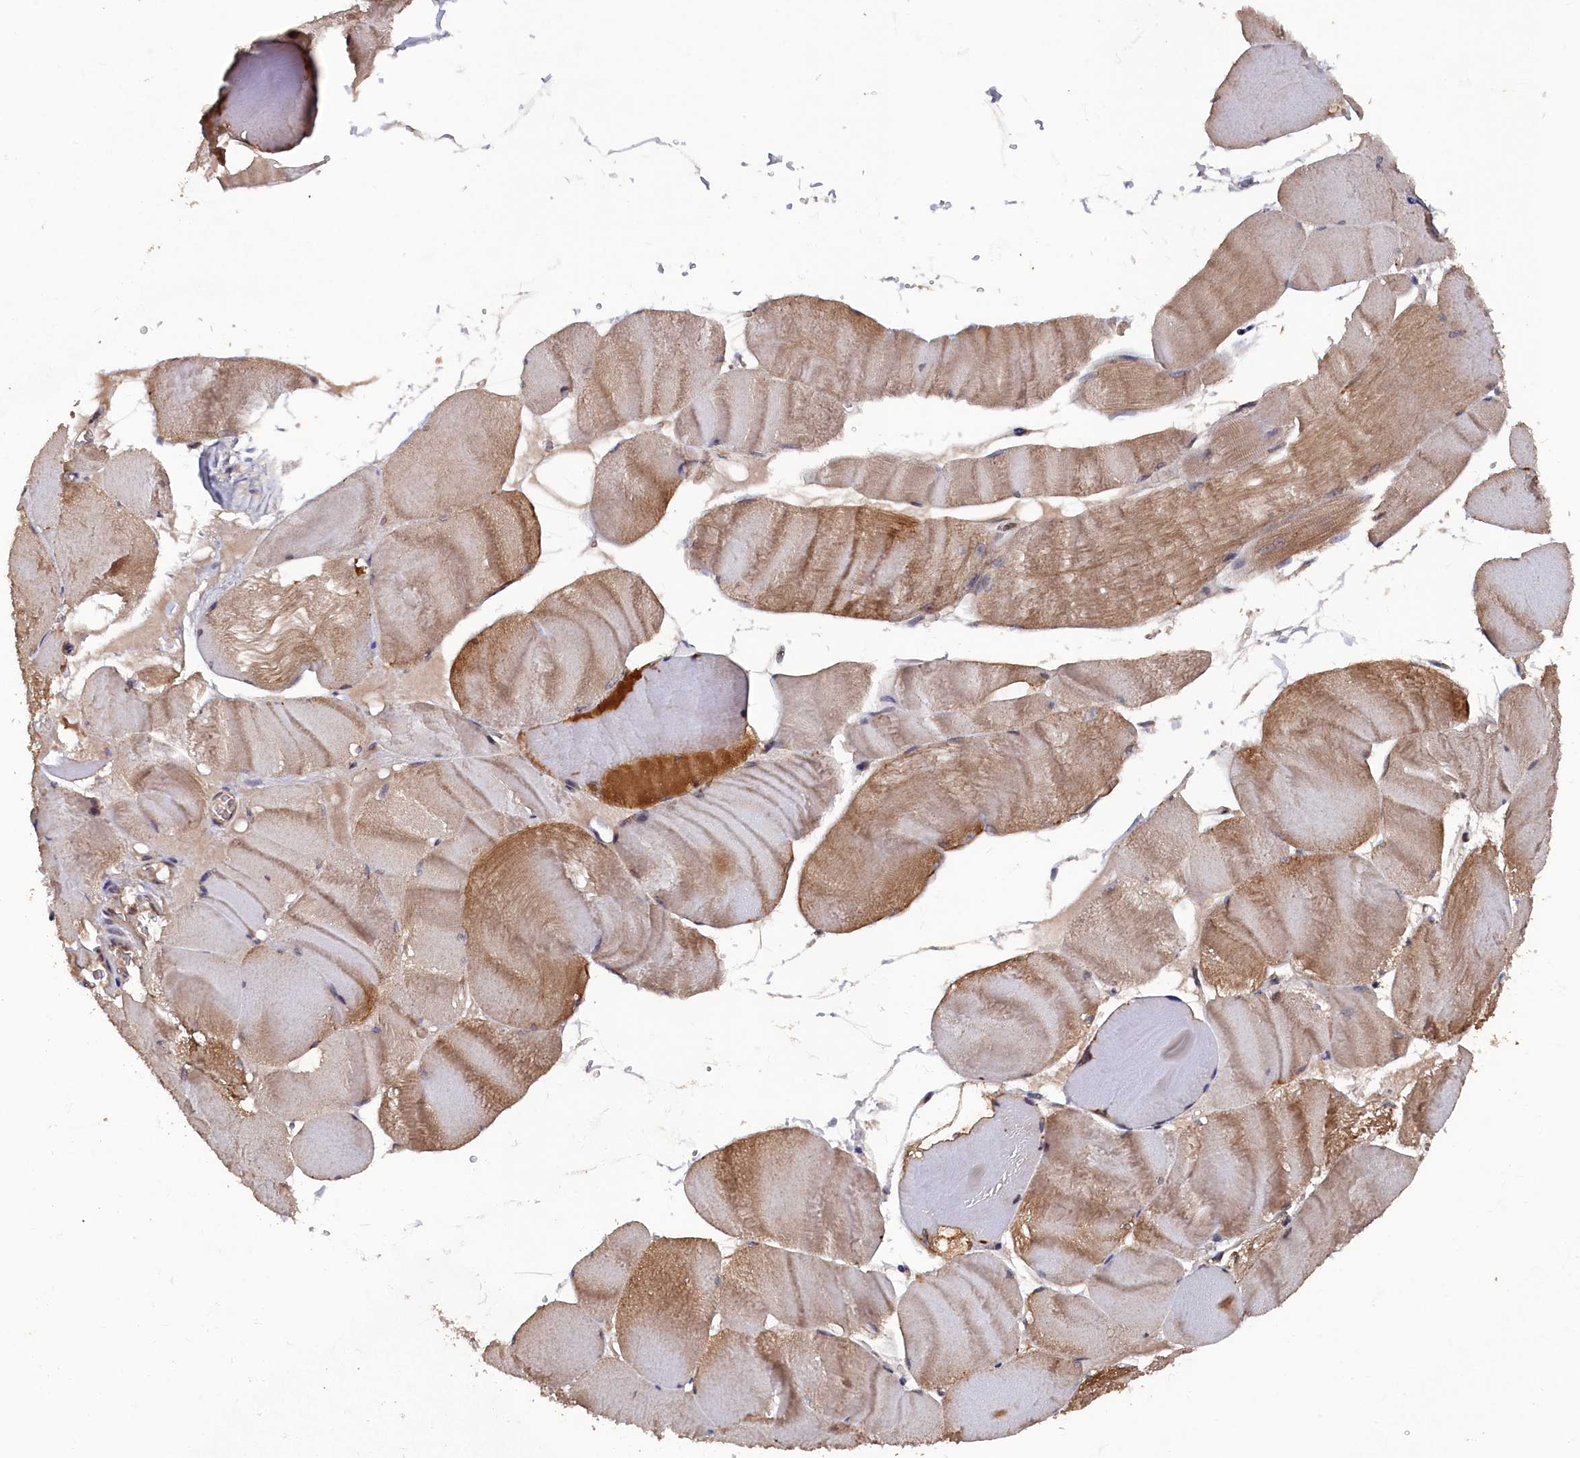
{"staining": {"intensity": "moderate", "quantity": "25%-75%", "location": "cytoplasmic/membranous,nuclear"}, "tissue": "skeletal muscle", "cell_type": "Myocytes", "image_type": "normal", "snomed": [{"axis": "morphology", "description": "Normal tissue, NOS"}, {"axis": "morphology", "description": "Basal cell carcinoma"}, {"axis": "topography", "description": "Skeletal muscle"}], "caption": "An IHC photomicrograph of normal tissue is shown. Protein staining in brown highlights moderate cytoplasmic/membranous,nuclear positivity in skeletal muscle within myocytes. The staining was performed using DAB (3,3'-diaminobenzidine) to visualize the protein expression in brown, while the nuclei were stained in blue with hematoxylin (Magnification: 20x).", "gene": "TMC5", "patient": {"sex": "female", "age": 64}}